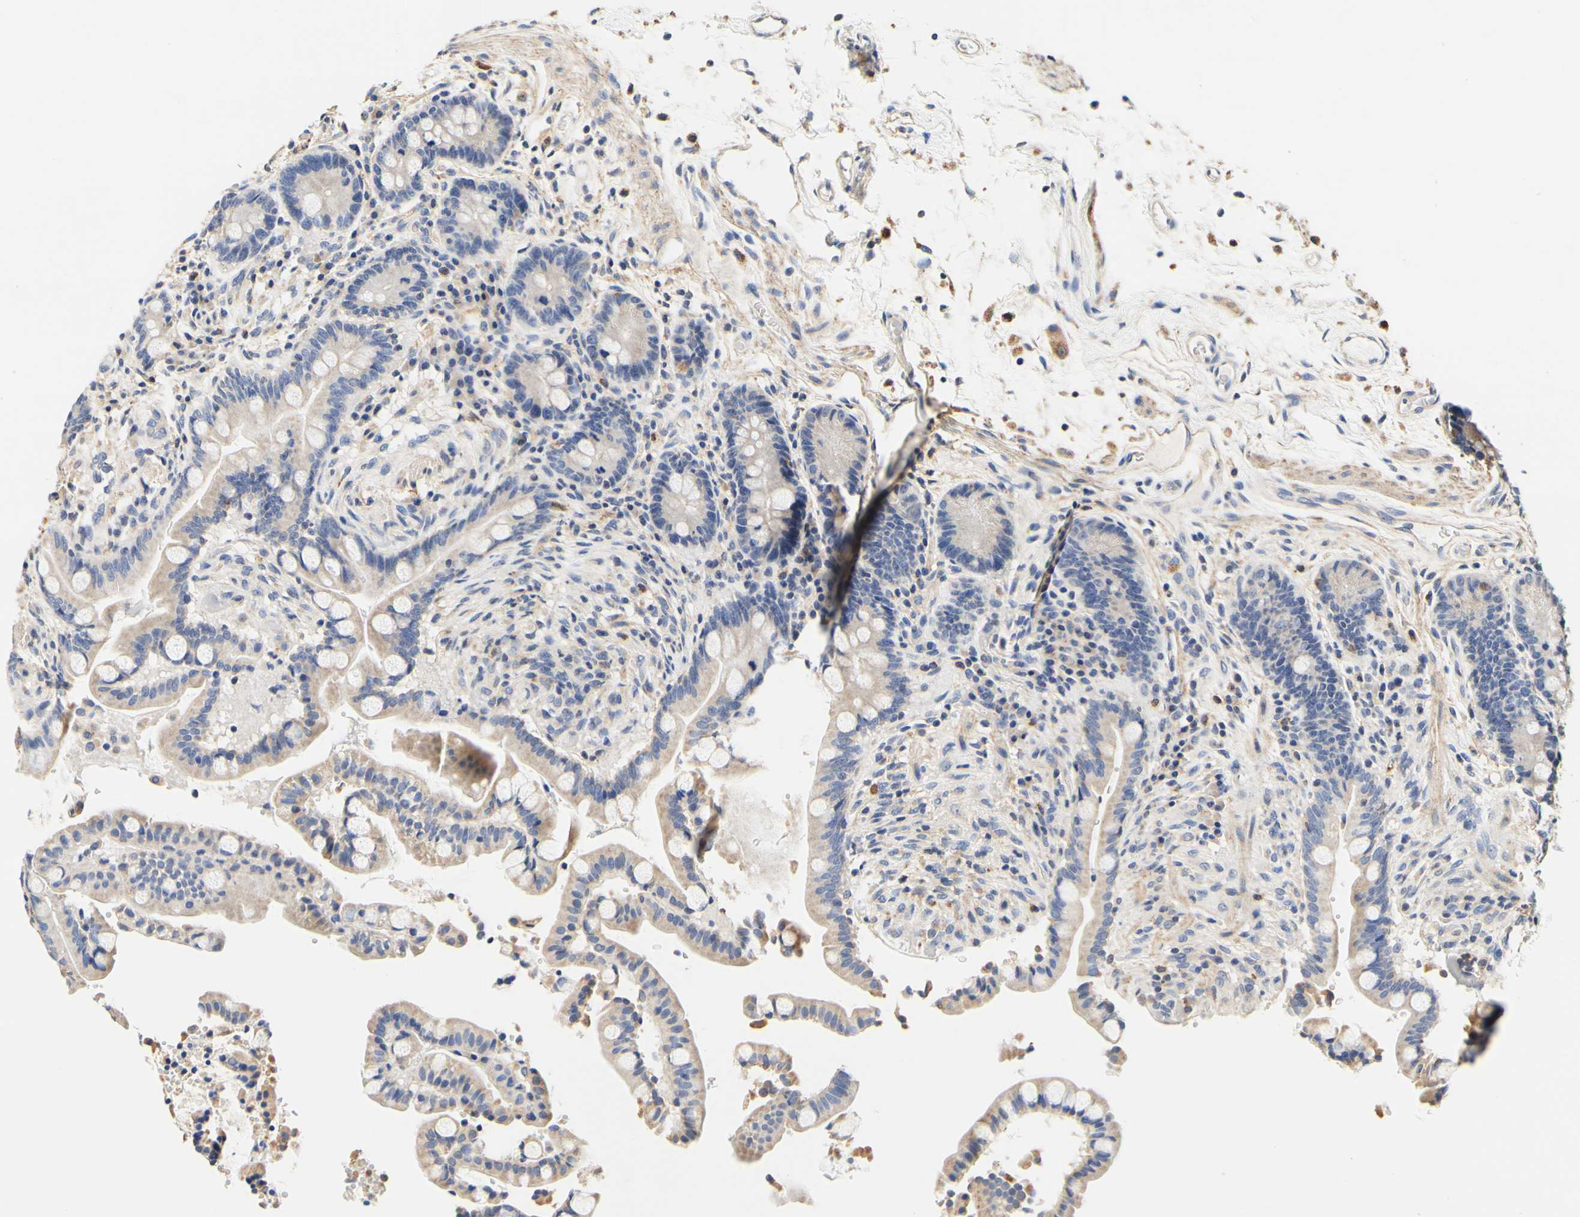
{"staining": {"intensity": "weak", "quantity": "25%-75%", "location": "cytoplasmic/membranous"}, "tissue": "colon", "cell_type": "Endothelial cells", "image_type": "normal", "snomed": [{"axis": "morphology", "description": "Normal tissue, NOS"}, {"axis": "topography", "description": "Colon"}], "caption": "About 25%-75% of endothelial cells in normal human colon display weak cytoplasmic/membranous protein positivity as visualized by brown immunohistochemical staining.", "gene": "CAMK4", "patient": {"sex": "male", "age": 73}}